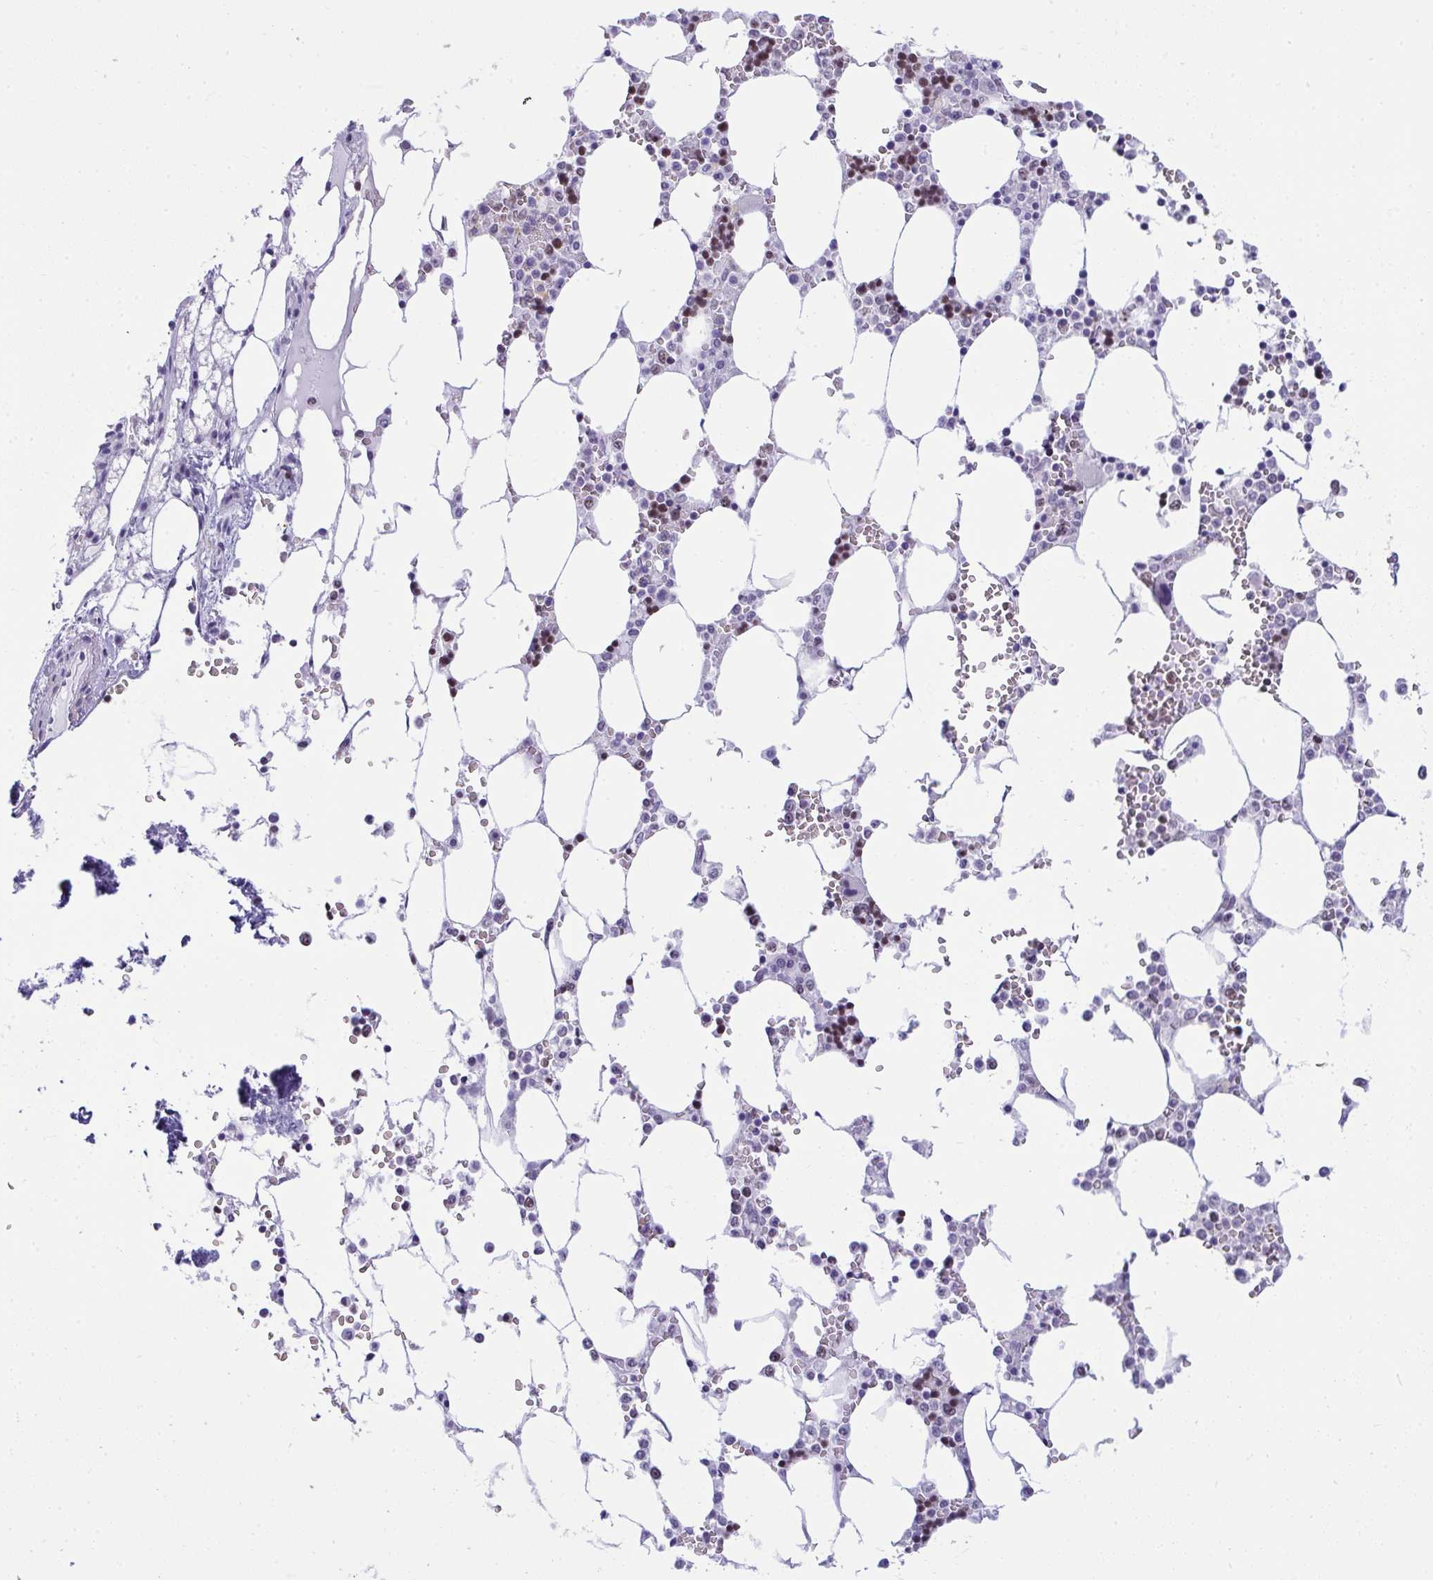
{"staining": {"intensity": "moderate", "quantity": "25%-75%", "location": "nuclear"}, "tissue": "bone marrow", "cell_type": "Hematopoietic cells", "image_type": "normal", "snomed": [{"axis": "morphology", "description": "Normal tissue, NOS"}, {"axis": "topography", "description": "Bone marrow"}], "caption": "Immunohistochemical staining of unremarkable bone marrow exhibits moderate nuclear protein staining in about 25%-75% of hematopoietic cells.", "gene": "SUZ12", "patient": {"sex": "male", "age": 64}}